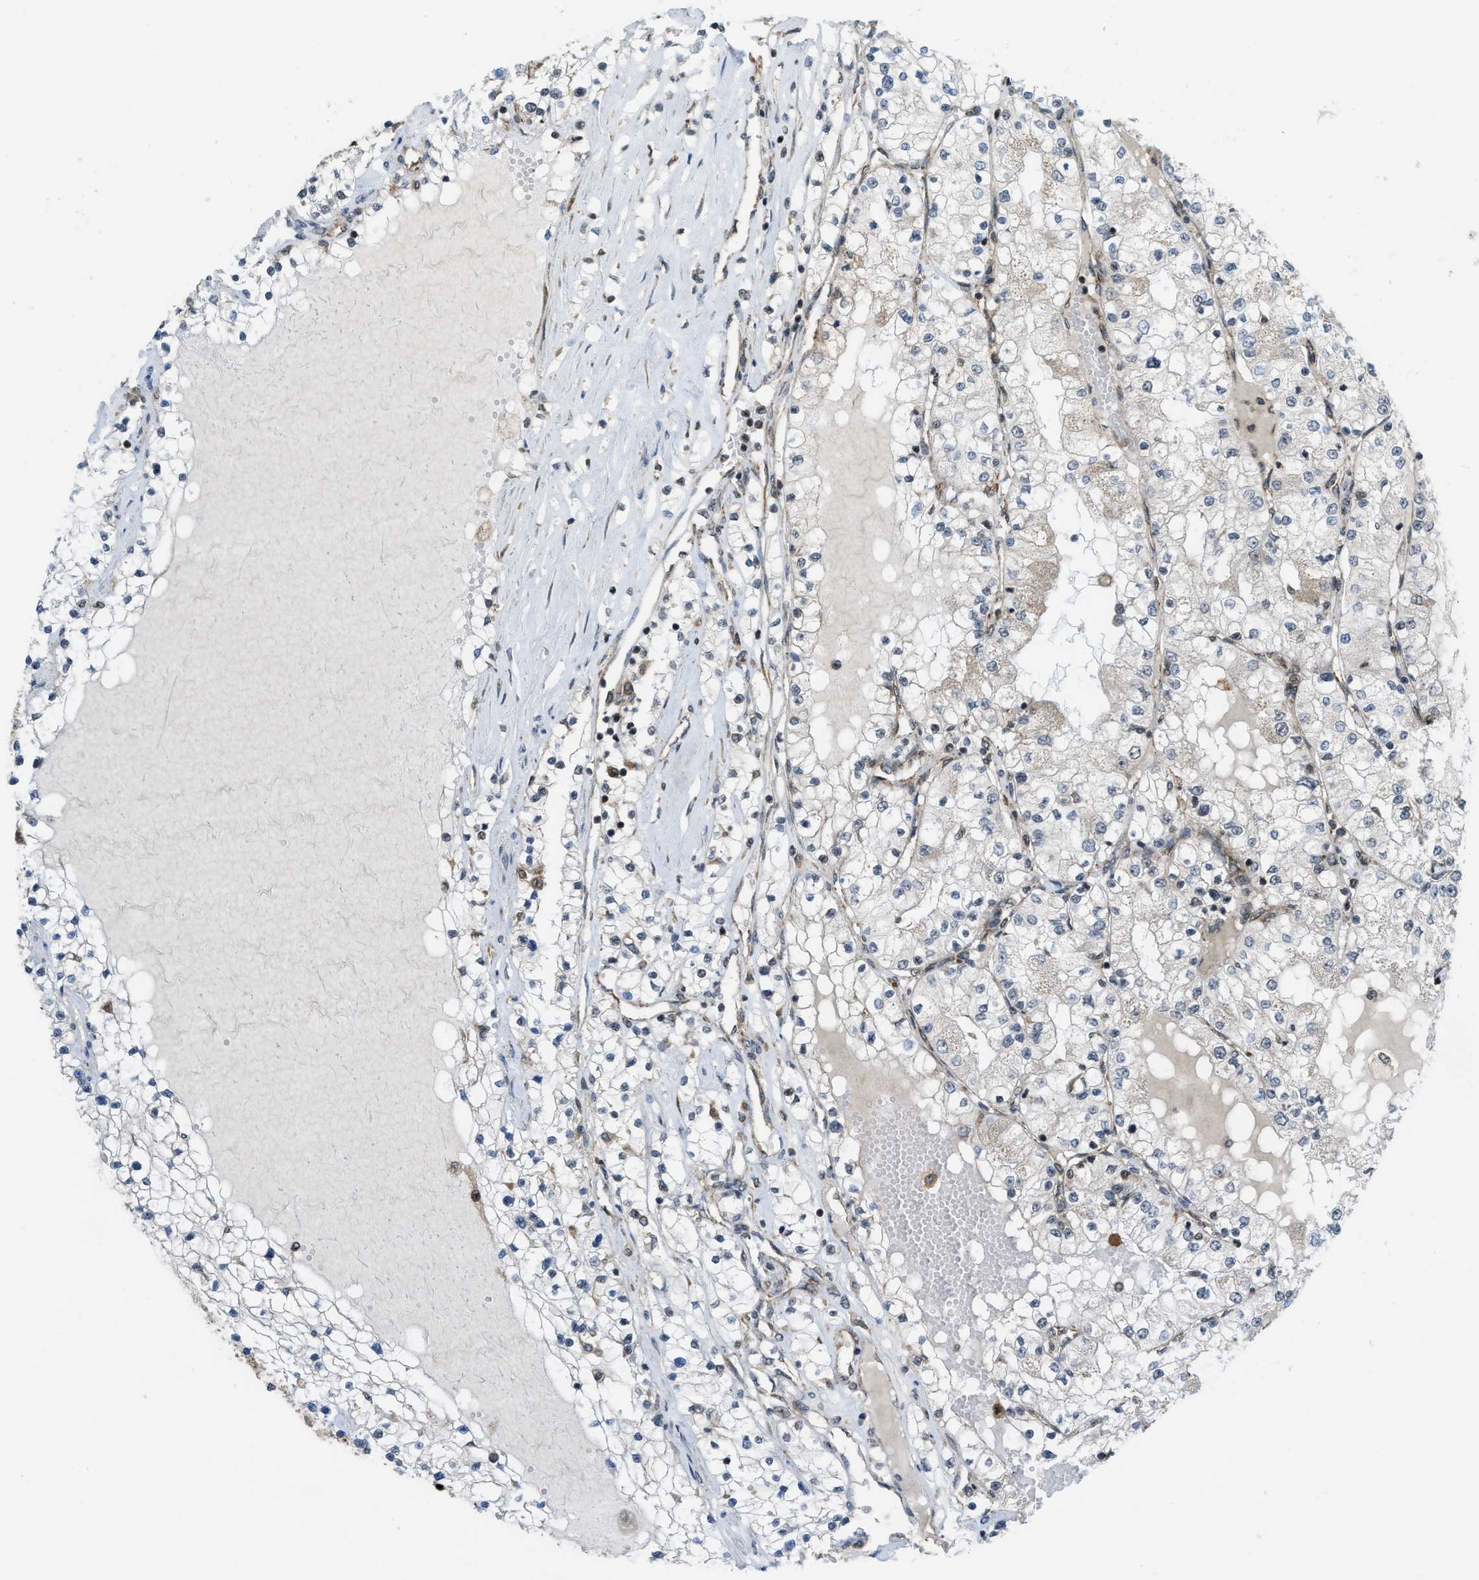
{"staining": {"intensity": "weak", "quantity": "<25%", "location": "nuclear"}, "tissue": "renal cancer", "cell_type": "Tumor cells", "image_type": "cancer", "snomed": [{"axis": "morphology", "description": "Adenocarcinoma, NOS"}, {"axis": "topography", "description": "Kidney"}], "caption": "Immunohistochemical staining of renal cancer (adenocarcinoma) exhibits no significant staining in tumor cells.", "gene": "TNPO1", "patient": {"sex": "male", "age": 68}}